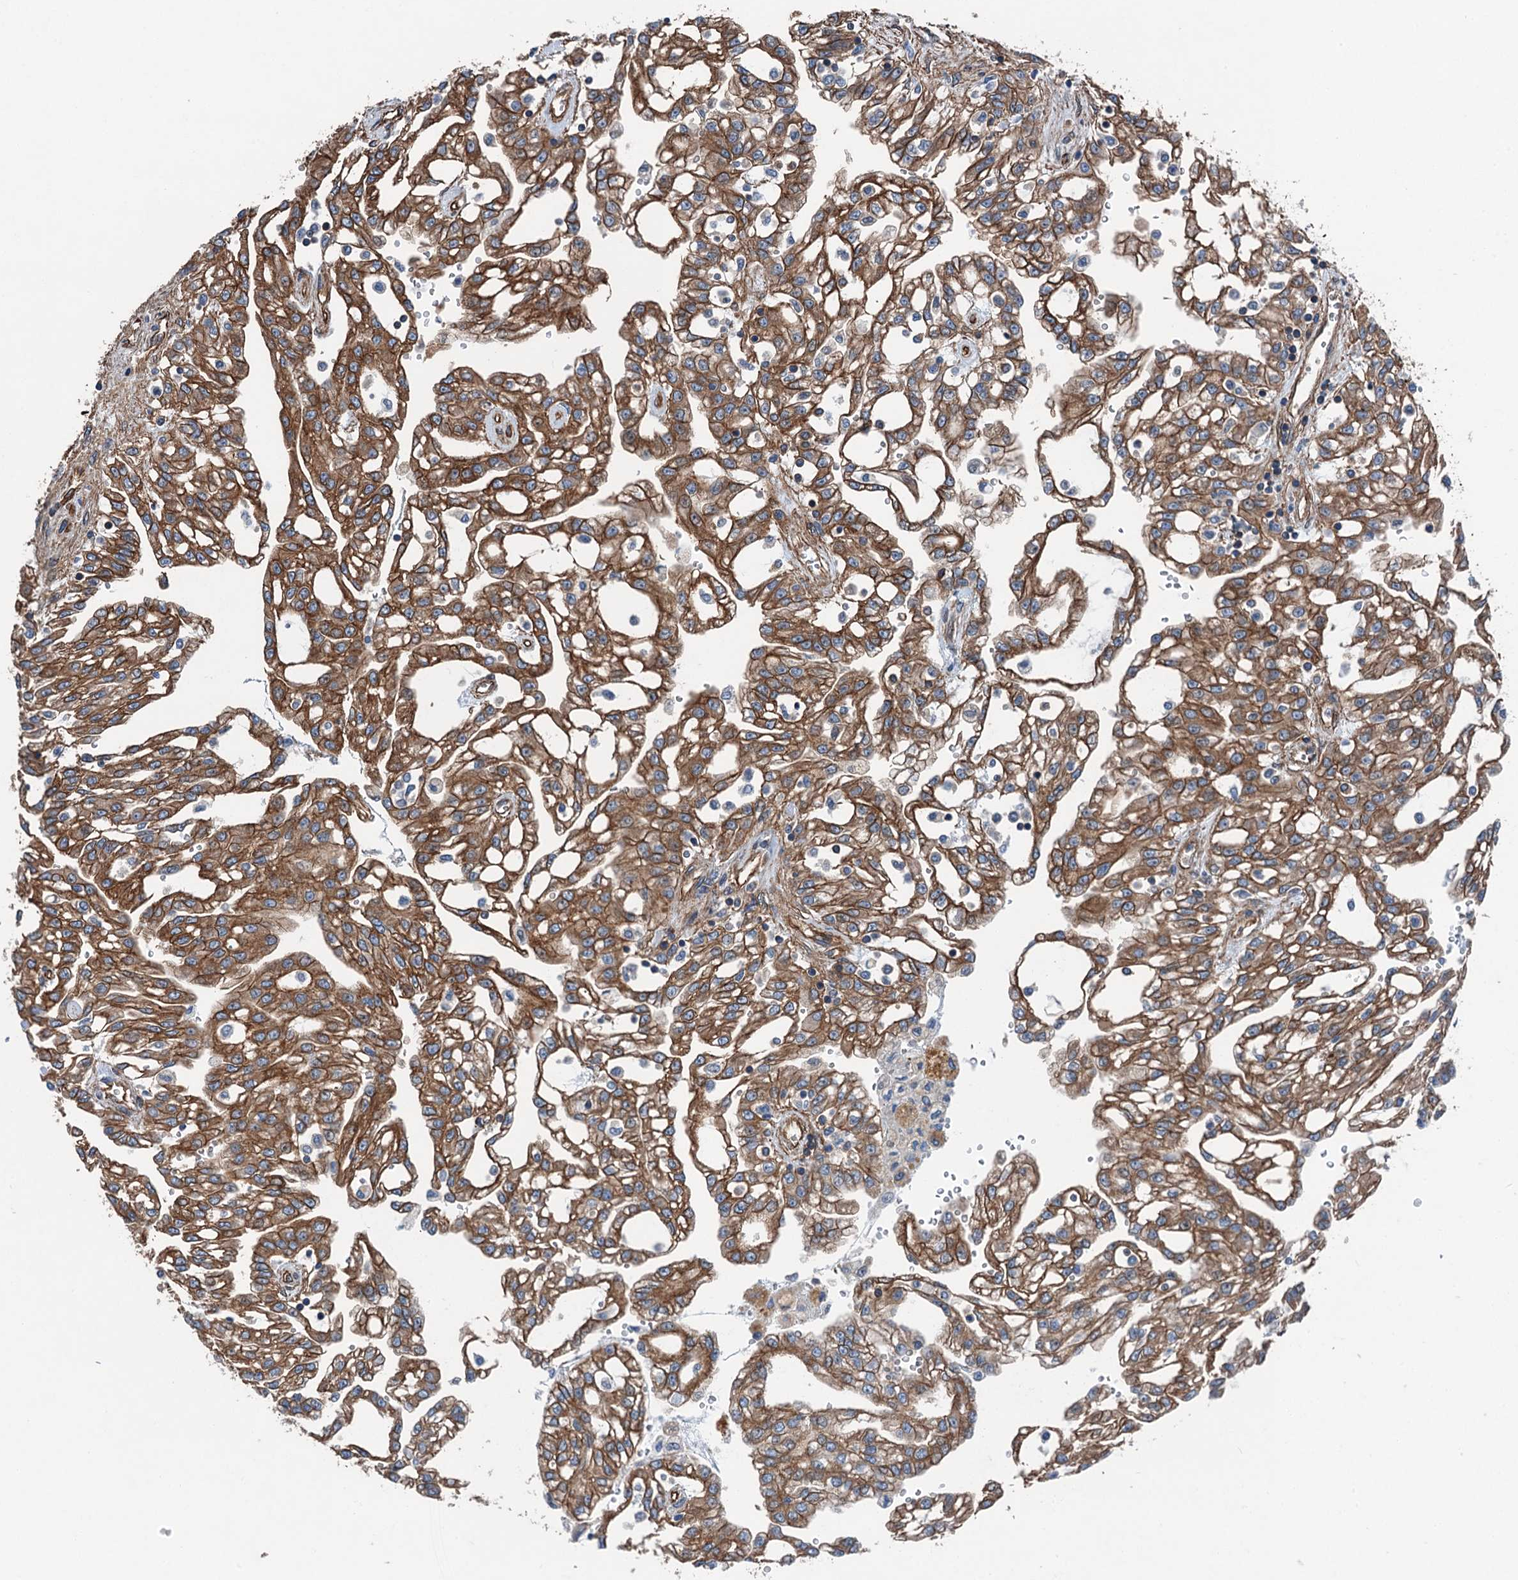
{"staining": {"intensity": "strong", "quantity": ">75%", "location": "cytoplasmic/membranous"}, "tissue": "renal cancer", "cell_type": "Tumor cells", "image_type": "cancer", "snomed": [{"axis": "morphology", "description": "Adenocarcinoma, NOS"}, {"axis": "topography", "description": "Kidney"}], "caption": "Immunohistochemical staining of renal cancer (adenocarcinoma) reveals high levels of strong cytoplasmic/membranous expression in about >75% of tumor cells. (Stains: DAB in brown, nuclei in blue, Microscopy: brightfield microscopy at high magnification).", "gene": "NMRAL1", "patient": {"sex": "male", "age": 63}}